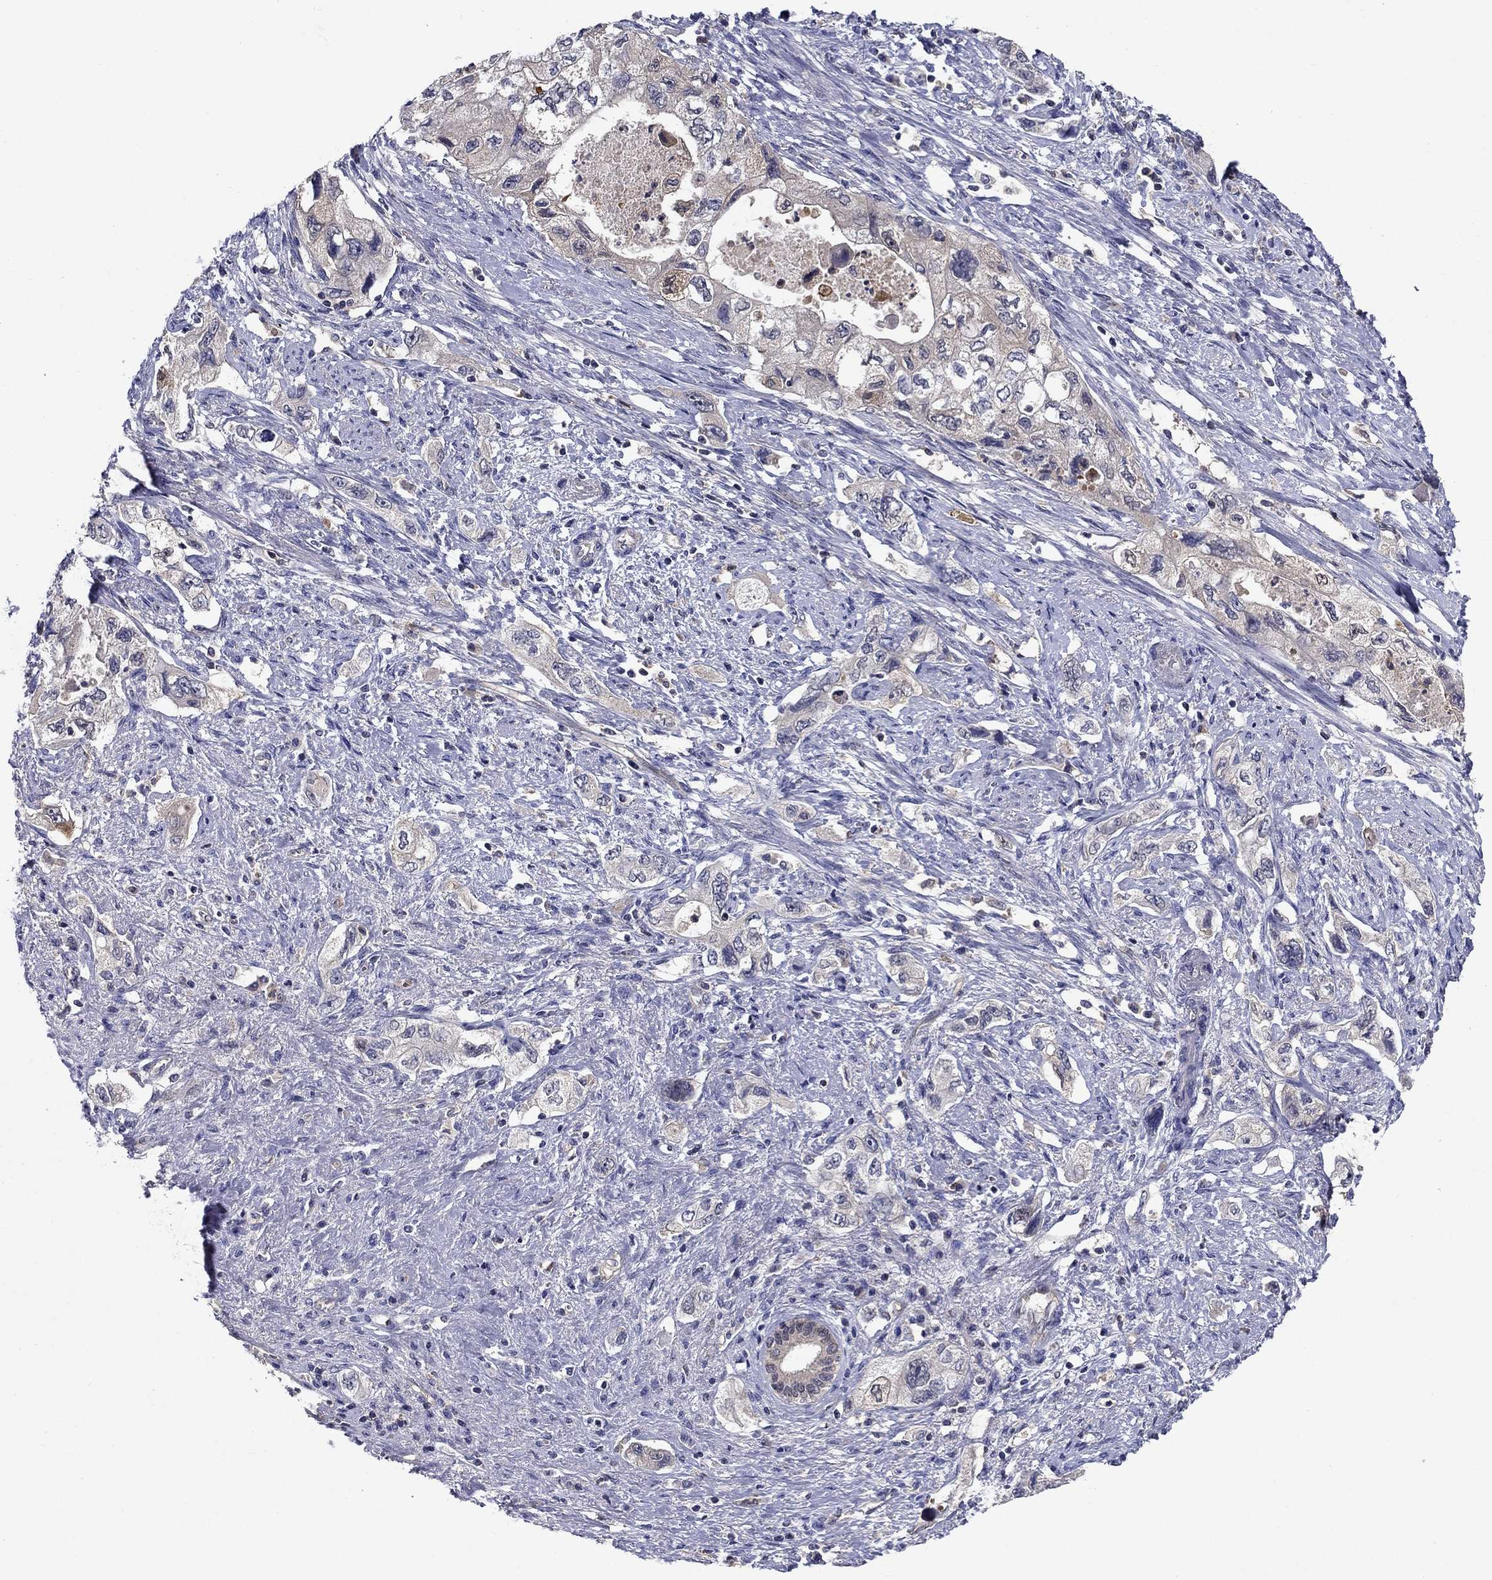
{"staining": {"intensity": "negative", "quantity": "none", "location": "none"}, "tissue": "pancreatic cancer", "cell_type": "Tumor cells", "image_type": "cancer", "snomed": [{"axis": "morphology", "description": "Adenocarcinoma, NOS"}, {"axis": "topography", "description": "Pancreas"}], "caption": "There is no significant expression in tumor cells of pancreatic cancer.", "gene": "GLTP", "patient": {"sex": "female", "age": 73}}